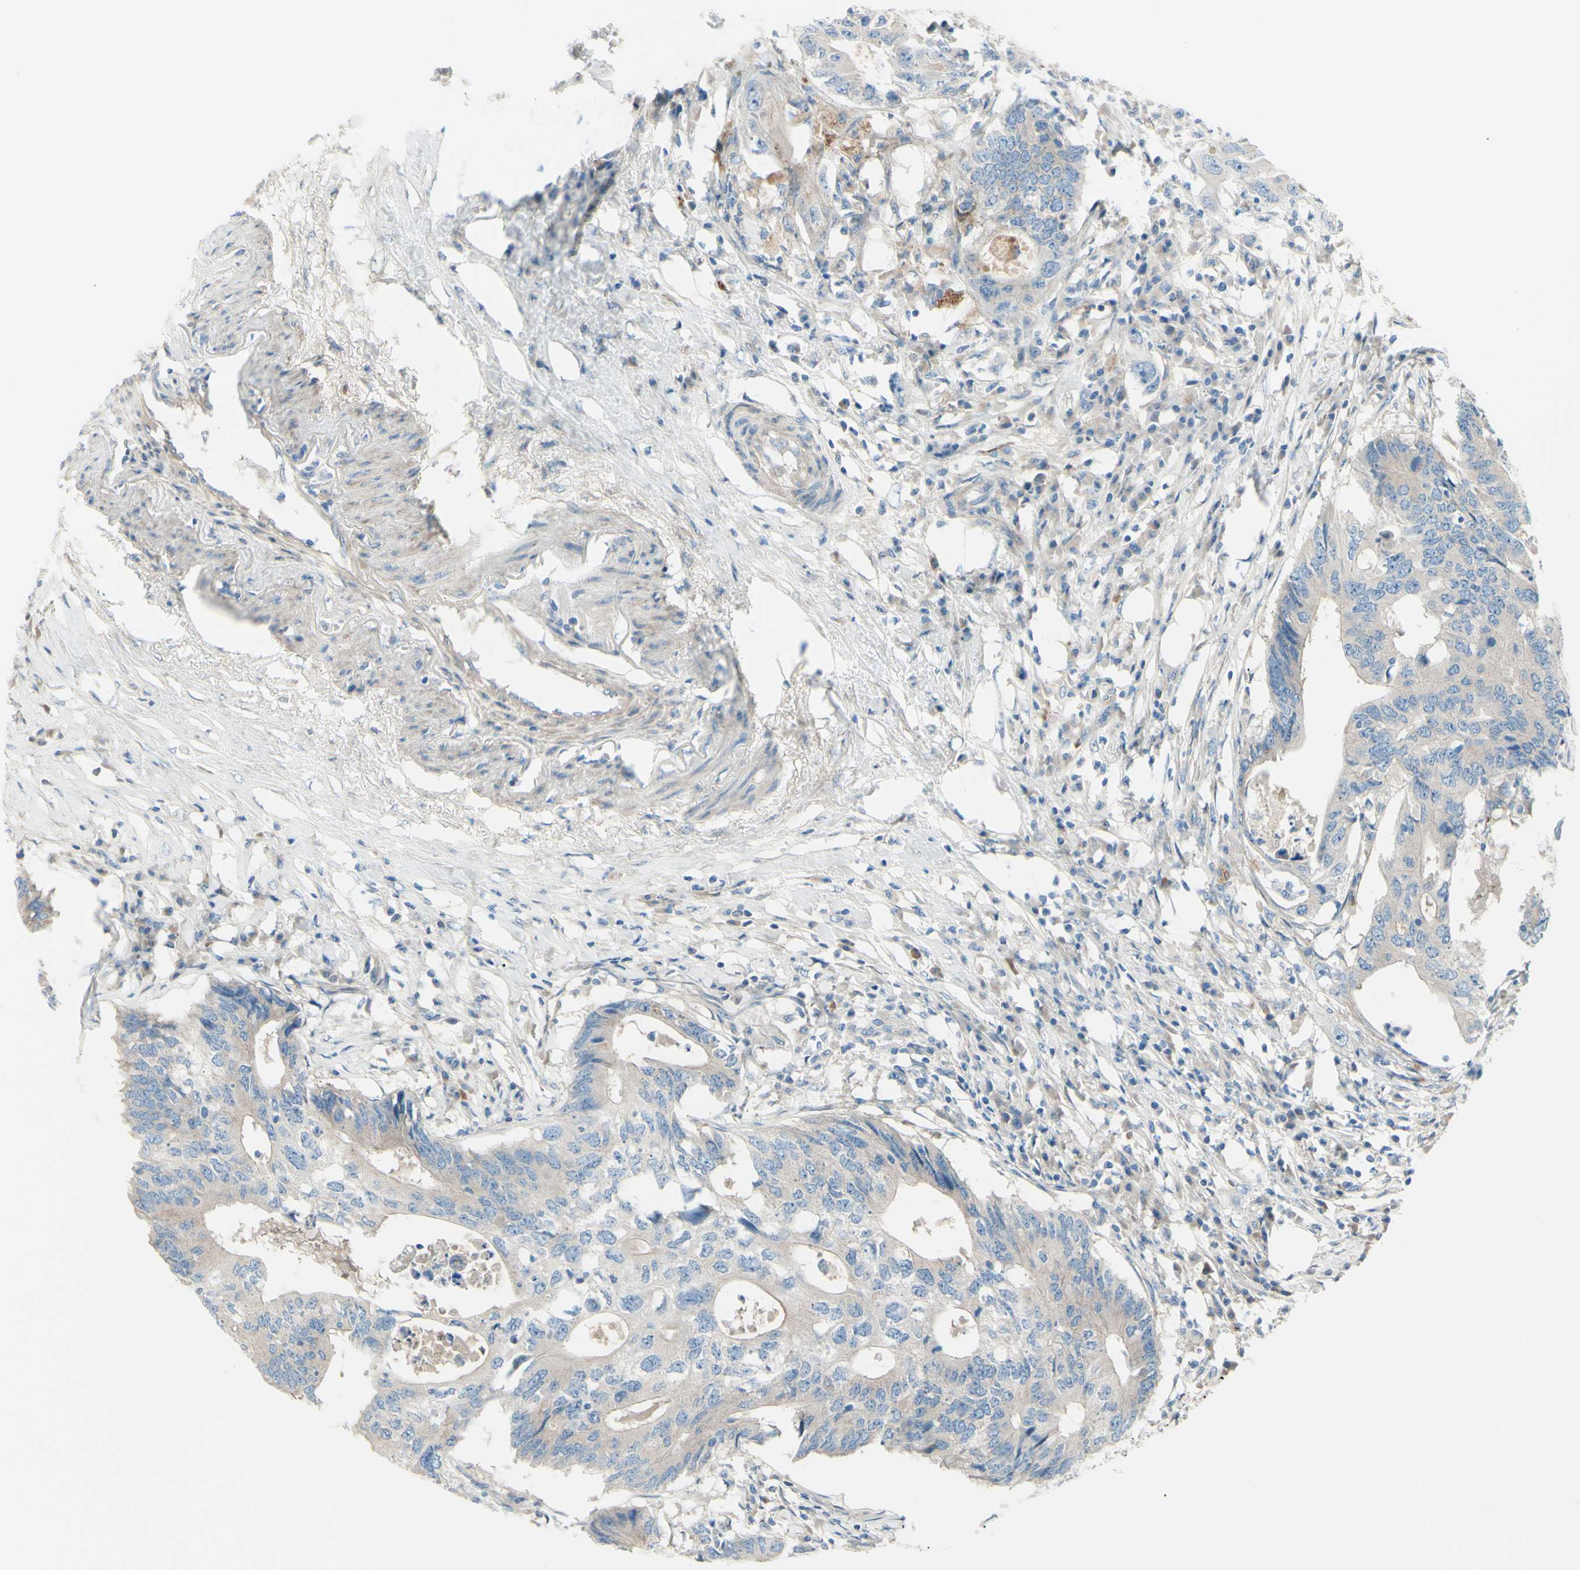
{"staining": {"intensity": "weak", "quantity": "<25%", "location": "cytoplasmic/membranous"}, "tissue": "colorectal cancer", "cell_type": "Tumor cells", "image_type": "cancer", "snomed": [{"axis": "morphology", "description": "Adenocarcinoma, NOS"}, {"axis": "topography", "description": "Colon"}], "caption": "Immunohistochemical staining of colorectal adenocarcinoma shows no significant staining in tumor cells.", "gene": "PCDHGA2", "patient": {"sex": "male", "age": 71}}